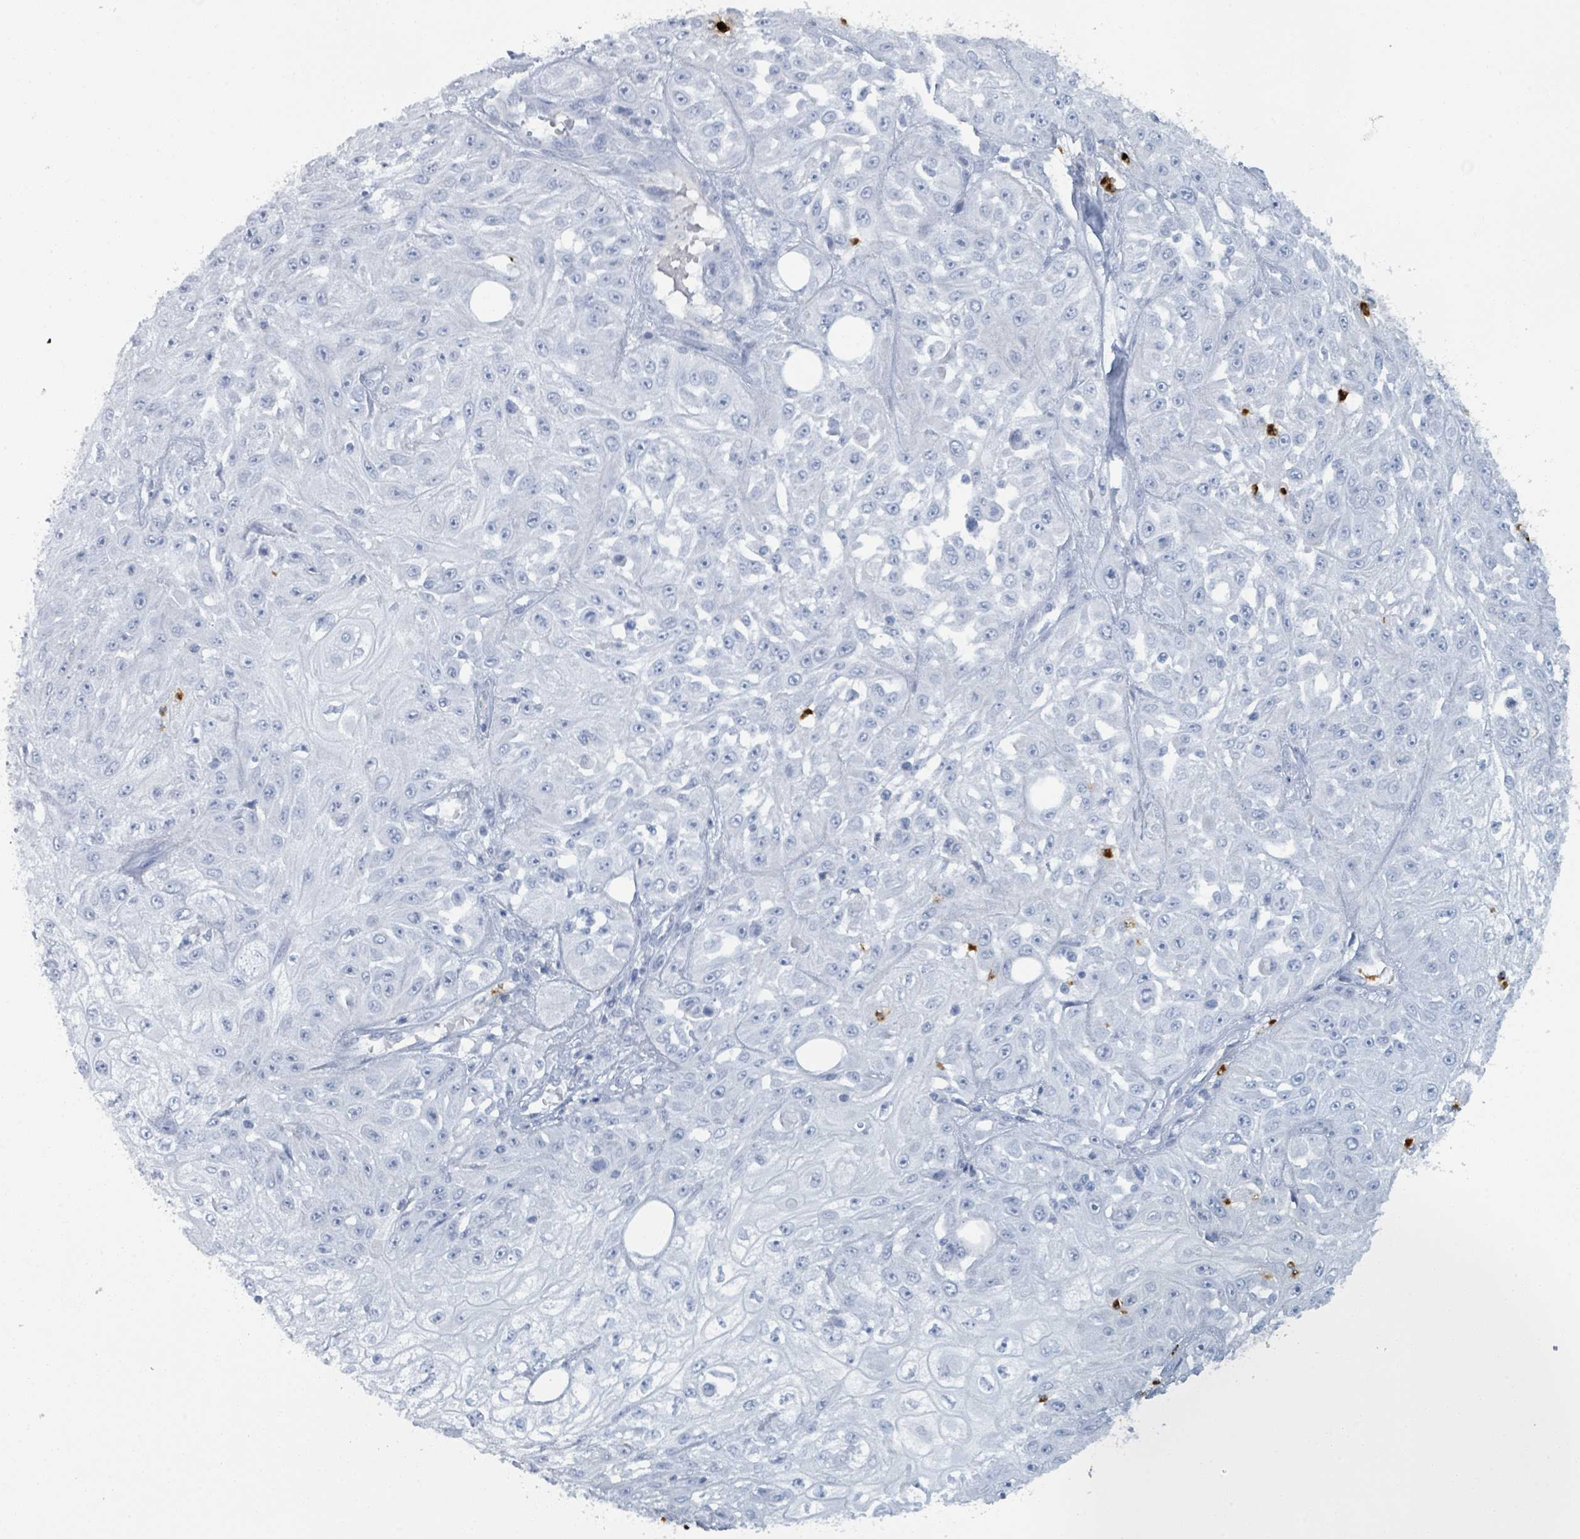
{"staining": {"intensity": "negative", "quantity": "none", "location": "none"}, "tissue": "skin cancer", "cell_type": "Tumor cells", "image_type": "cancer", "snomed": [{"axis": "morphology", "description": "Squamous cell carcinoma, NOS"}, {"axis": "morphology", "description": "Squamous cell carcinoma, metastatic, NOS"}, {"axis": "topography", "description": "Skin"}, {"axis": "topography", "description": "Lymph node"}], "caption": "Immunohistochemistry of human skin cancer reveals no staining in tumor cells.", "gene": "DEFA4", "patient": {"sex": "male", "age": 75}}